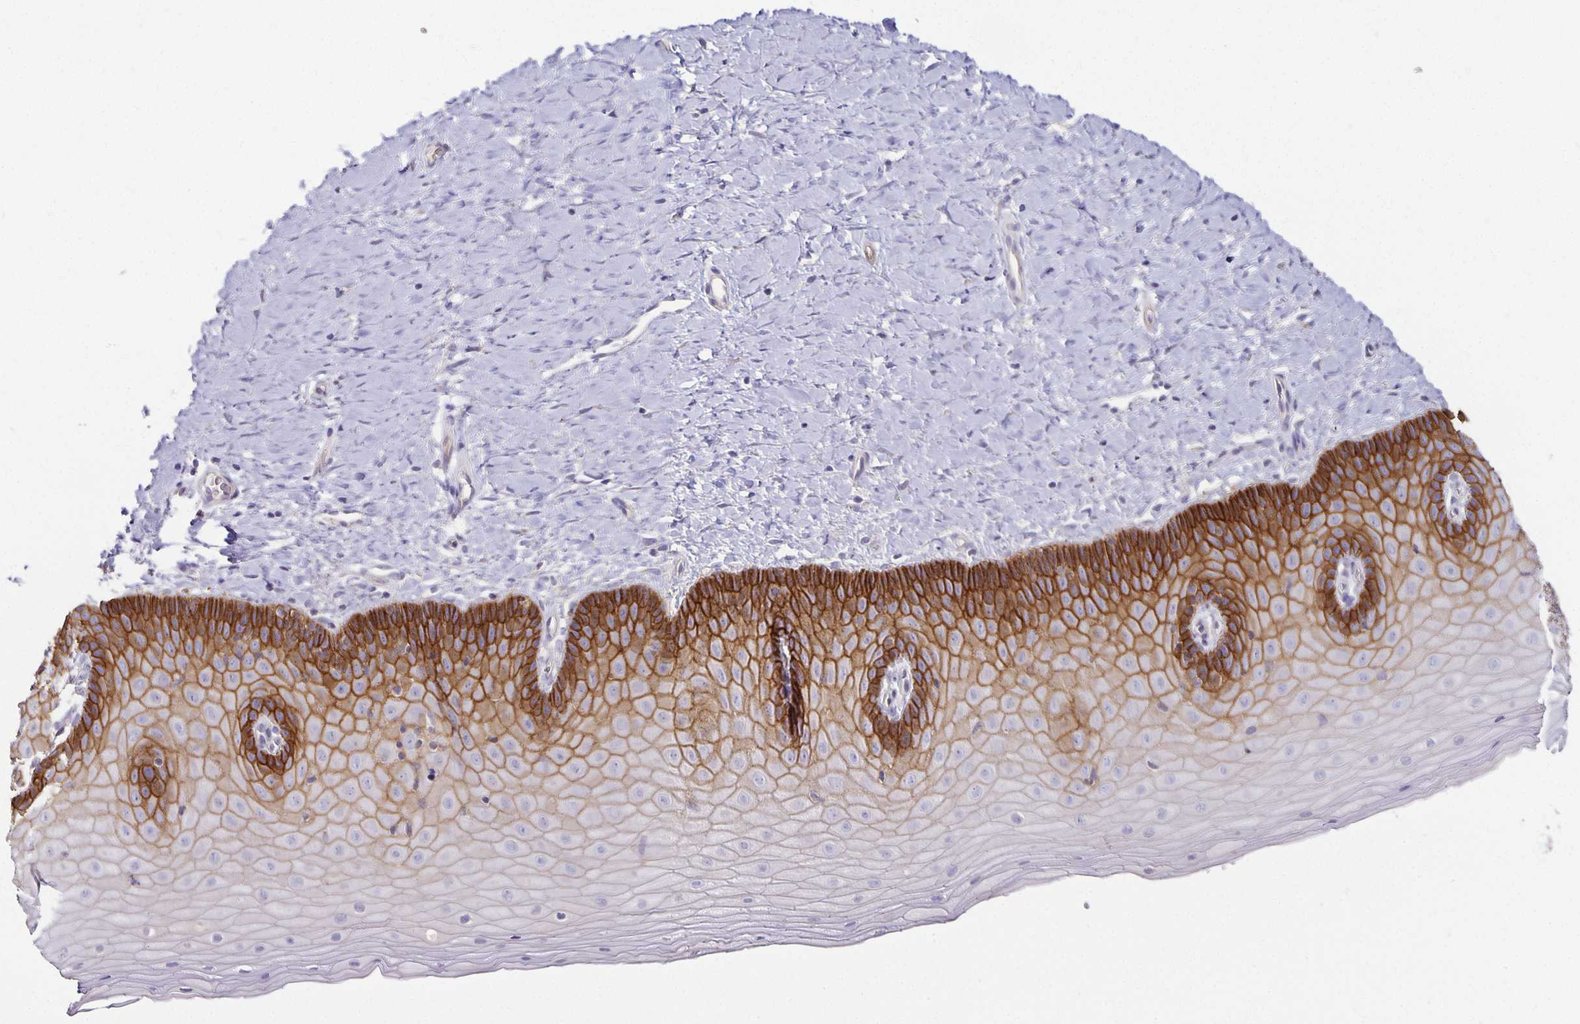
{"staining": {"intensity": "moderate", "quantity": "<25%", "location": "cytoplasmic/membranous"}, "tissue": "cervix", "cell_type": "Glandular cells", "image_type": "normal", "snomed": [{"axis": "morphology", "description": "Normal tissue, NOS"}, {"axis": "topography", "description": "Cervix"}], "caption": "DAB (3,3'-diaminobenzidine) immunohistochemical staining of normal cervix shows moderate cytoplasmic/membranous protein staining in about <25% of glandular cells. The staining is performed using DAB brown chromogen to label protein expression. The nuclei are counter-stained blue using hematoxylin.", "gene": "CA12", "patient": {"sex": "female", "age": 37}}